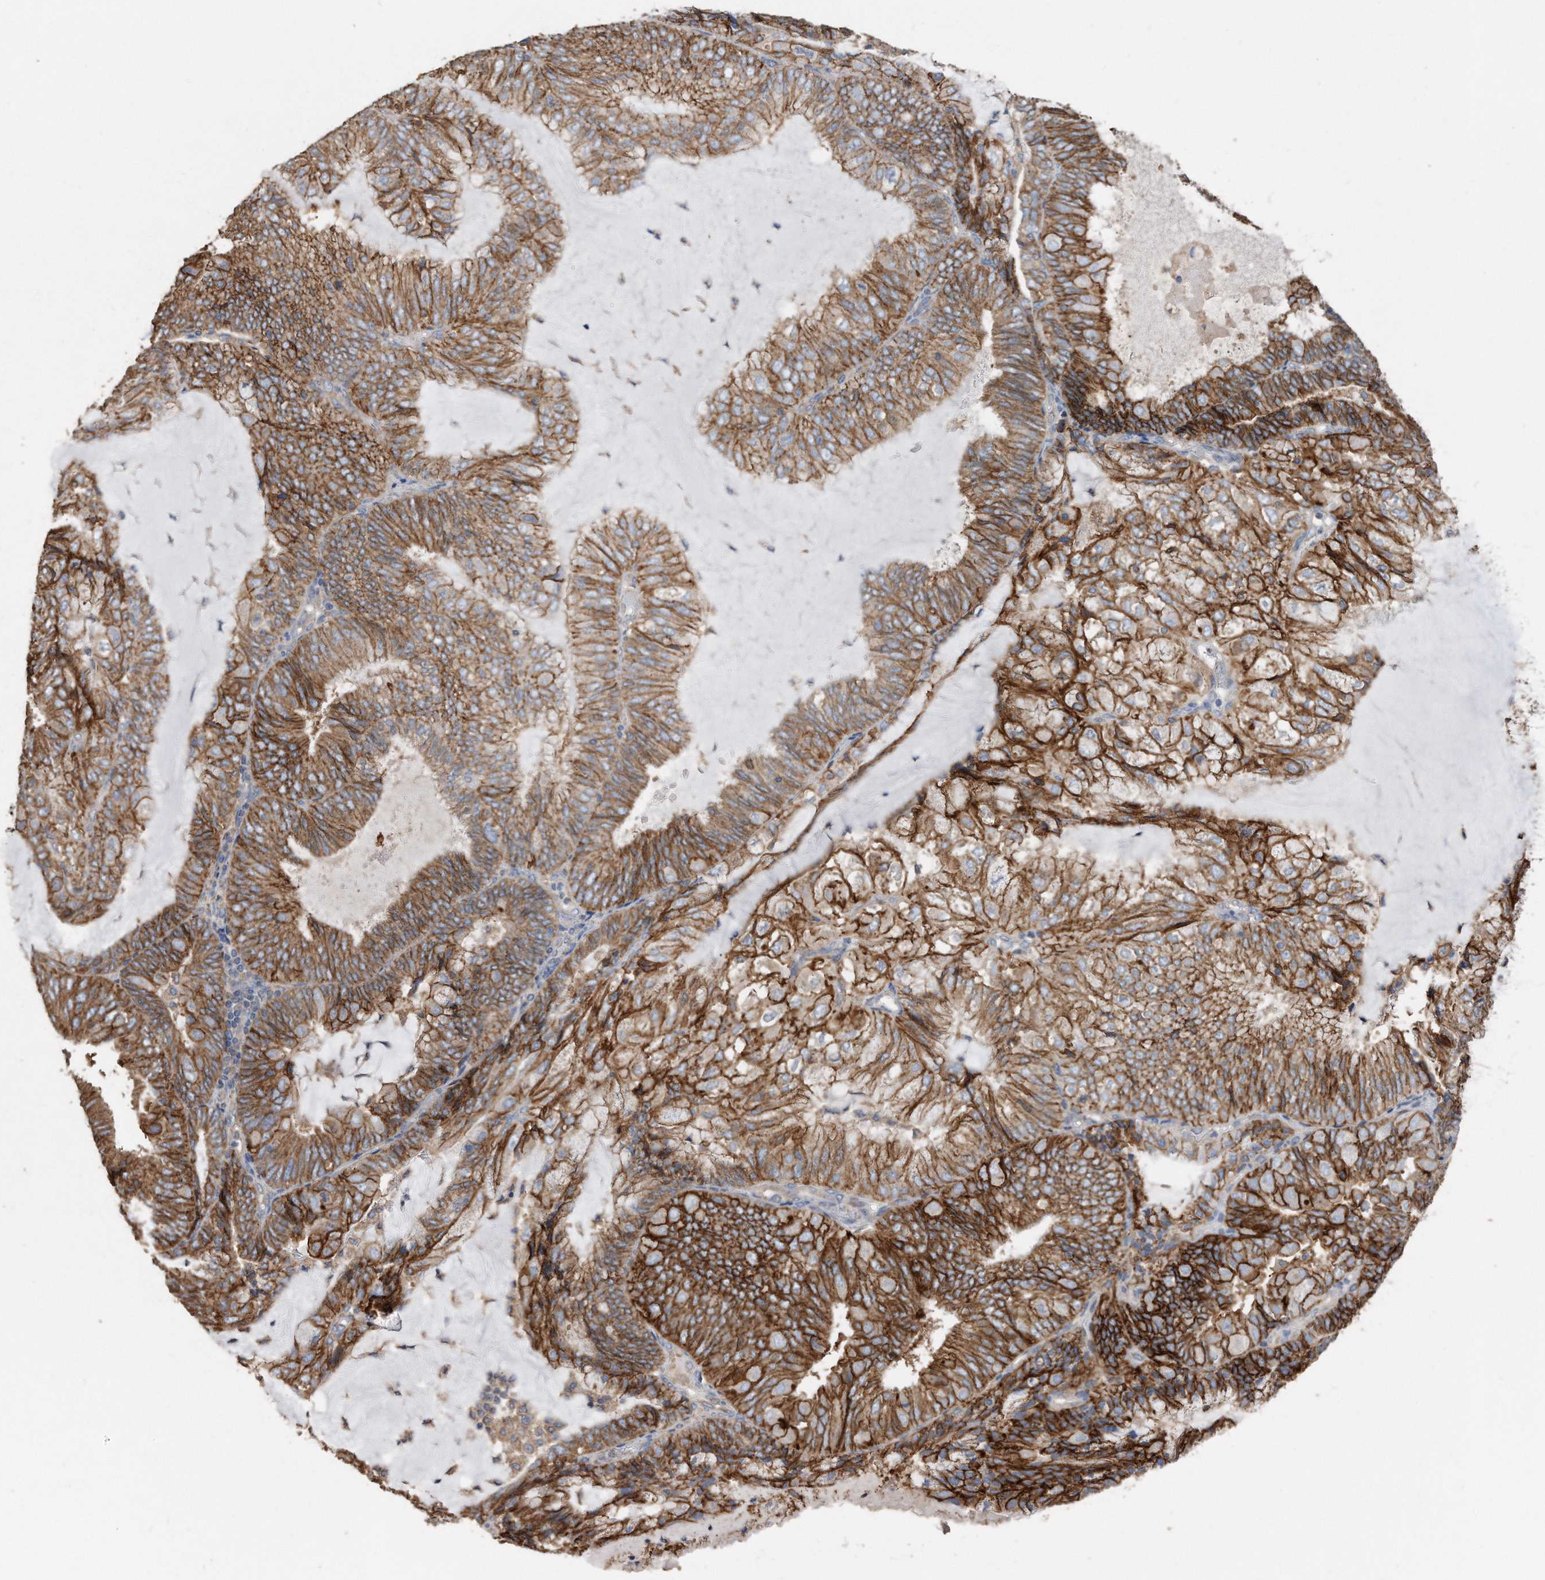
{"staining": {"intensity": "strong", "quantity": ">75%", "location": "cytoplasmic/membranous"}, "tissue": "endometrial cancer", "cell_type": "Tumor cells", "image_type": "cancer", "snomed": [{"axis": "morphology", "description": "Adenocarcinoma, NOS"}, {"axis": "topography", "description": "Endometrium"}], "caption": "Endometrial adenocarcinoma stained for a protein (brown) displays strong cytoplasmic/membranous positive positivity in about >75% of tumor cells.", "gene": "CDCP1", "patient": {"sex": "female", "age": 81}}